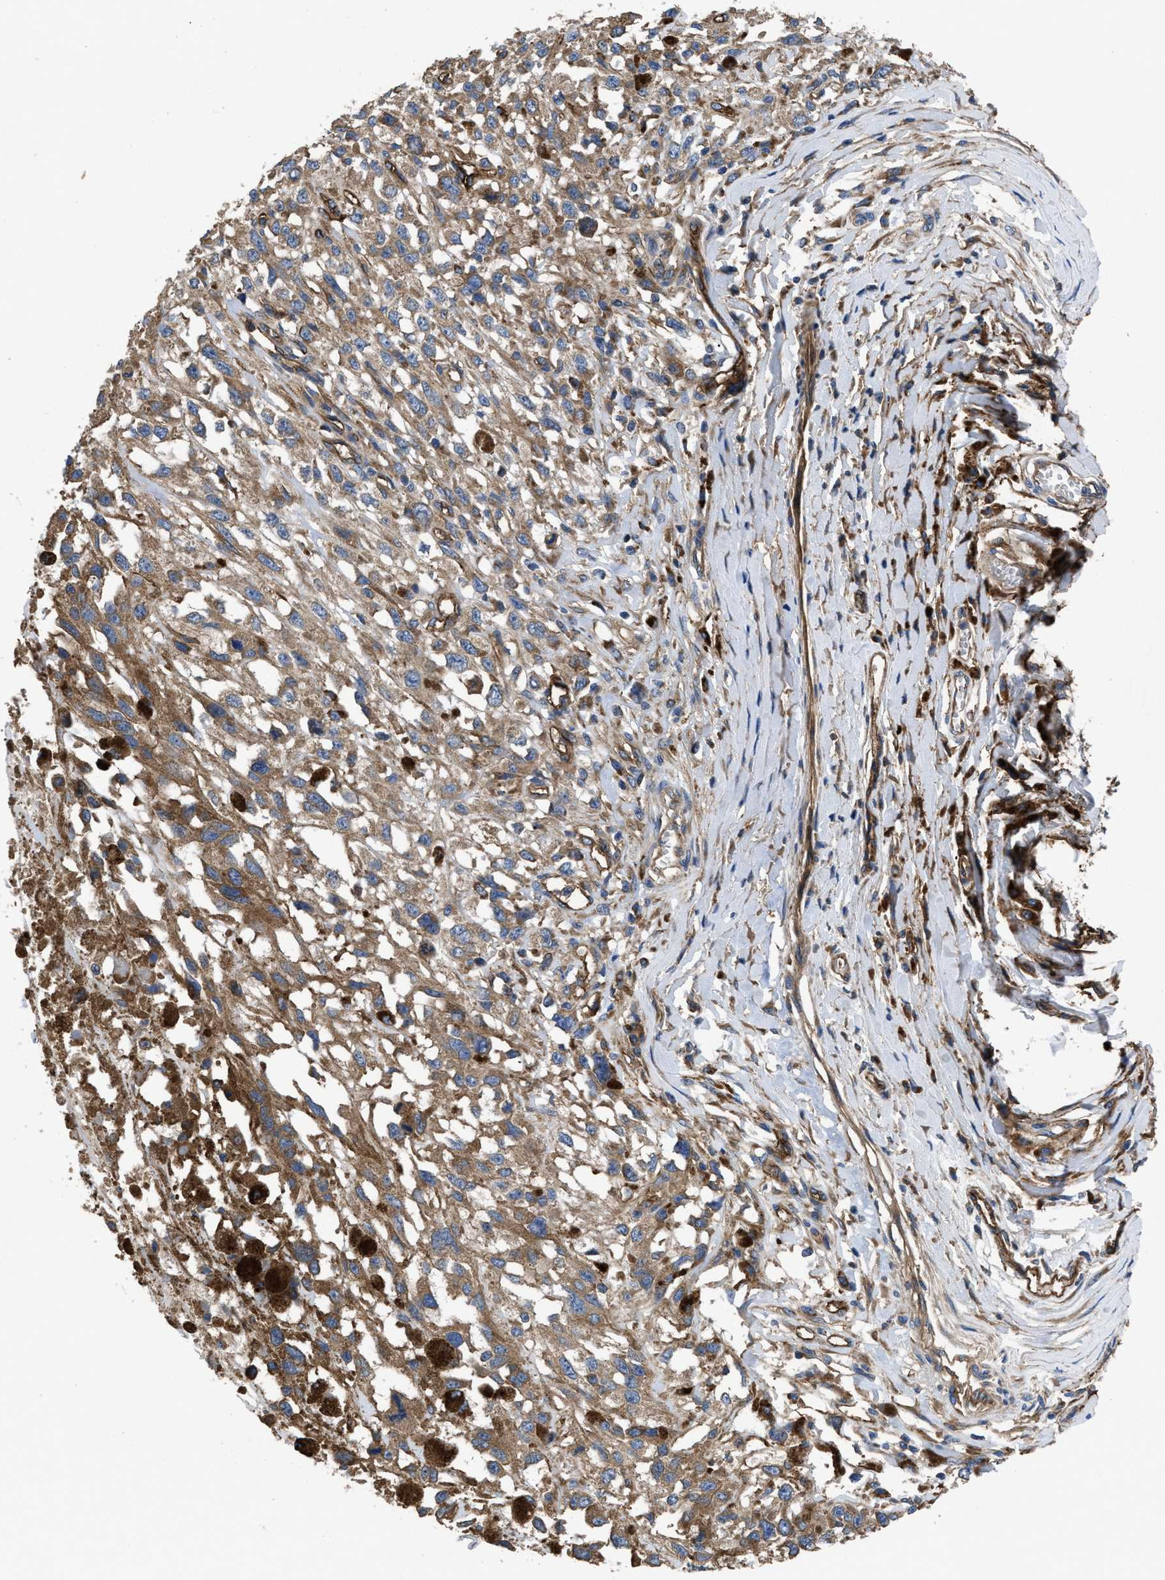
{"staining": {"intensity": "moderate", "quantity": ">75%", "location": "cytoplasmic/membranous"}, "tissue": "melanoma", "cell_type": "Tumor cells", "image_type": "cancer", "snomed": [{"axis": "morphology", "description": "Malignant melanoma, Metastatic site"}, {"axis": "topography", "description": "Lymph node"}], "caption": "Immunohistochemistry image of human malignant melanoma (metastatic site) stained for a protein (brown), which demonstrates medium levels of moderate cytoplasmic/membranous expression in about >75% of tumor cells.", "gene": "NT5E", "patient": {"sex": "male", "age": 59}}